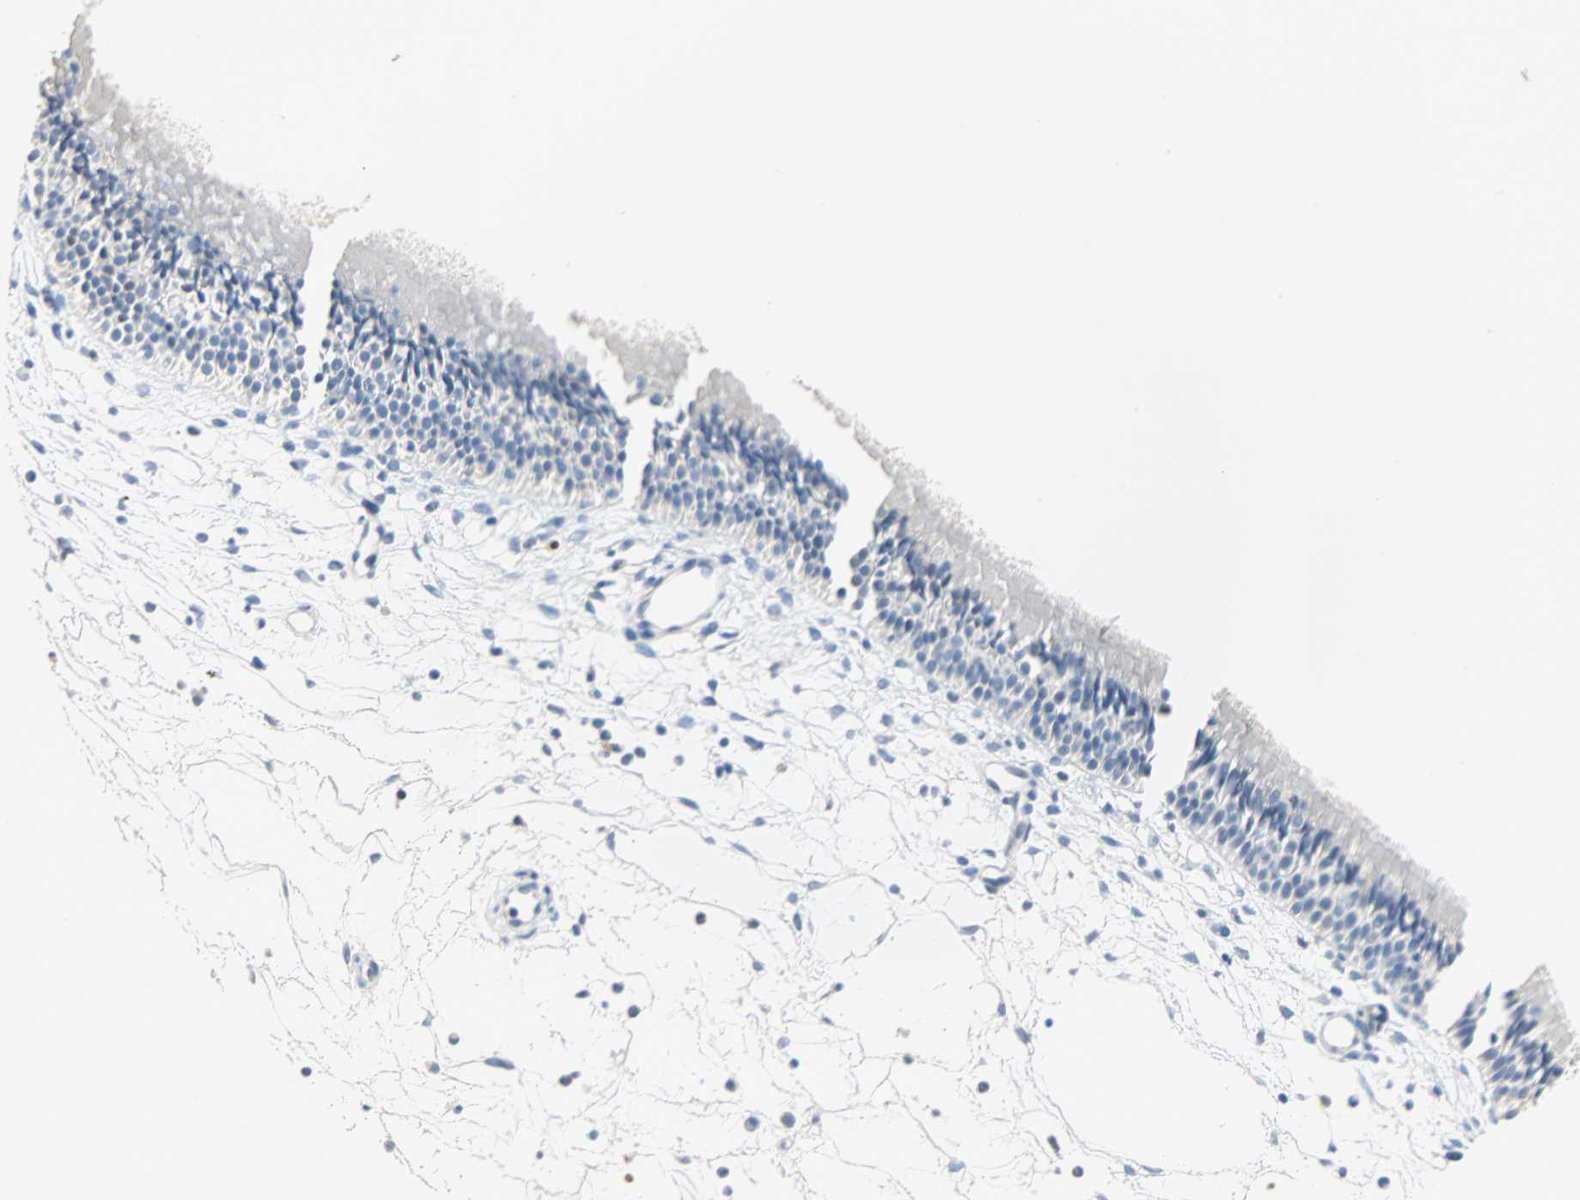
{"staining": {"intensity": "weak", "quantity": "25%-75%", "location": "cytoplasmic/membranous,nuclear"}, "tissue": "nasopharynx", "cell_type": "Respiratory epithelial cells", "image_type": "normal", "snomed": [{"axis": "morphology", "description": "Normal tissue, NOS"}, {"axis": "topography", "description": "Nasopharynx"}], "caption": "Protein expression analysis of normal nasopharynx exhibits weak cytoplasmic/membranous,nuclear staining in approximately 25%-75% of respiratory epithelial cells.", "gene": "EIF4EBP1", "patient": {"sex": "female", "age": 54}}